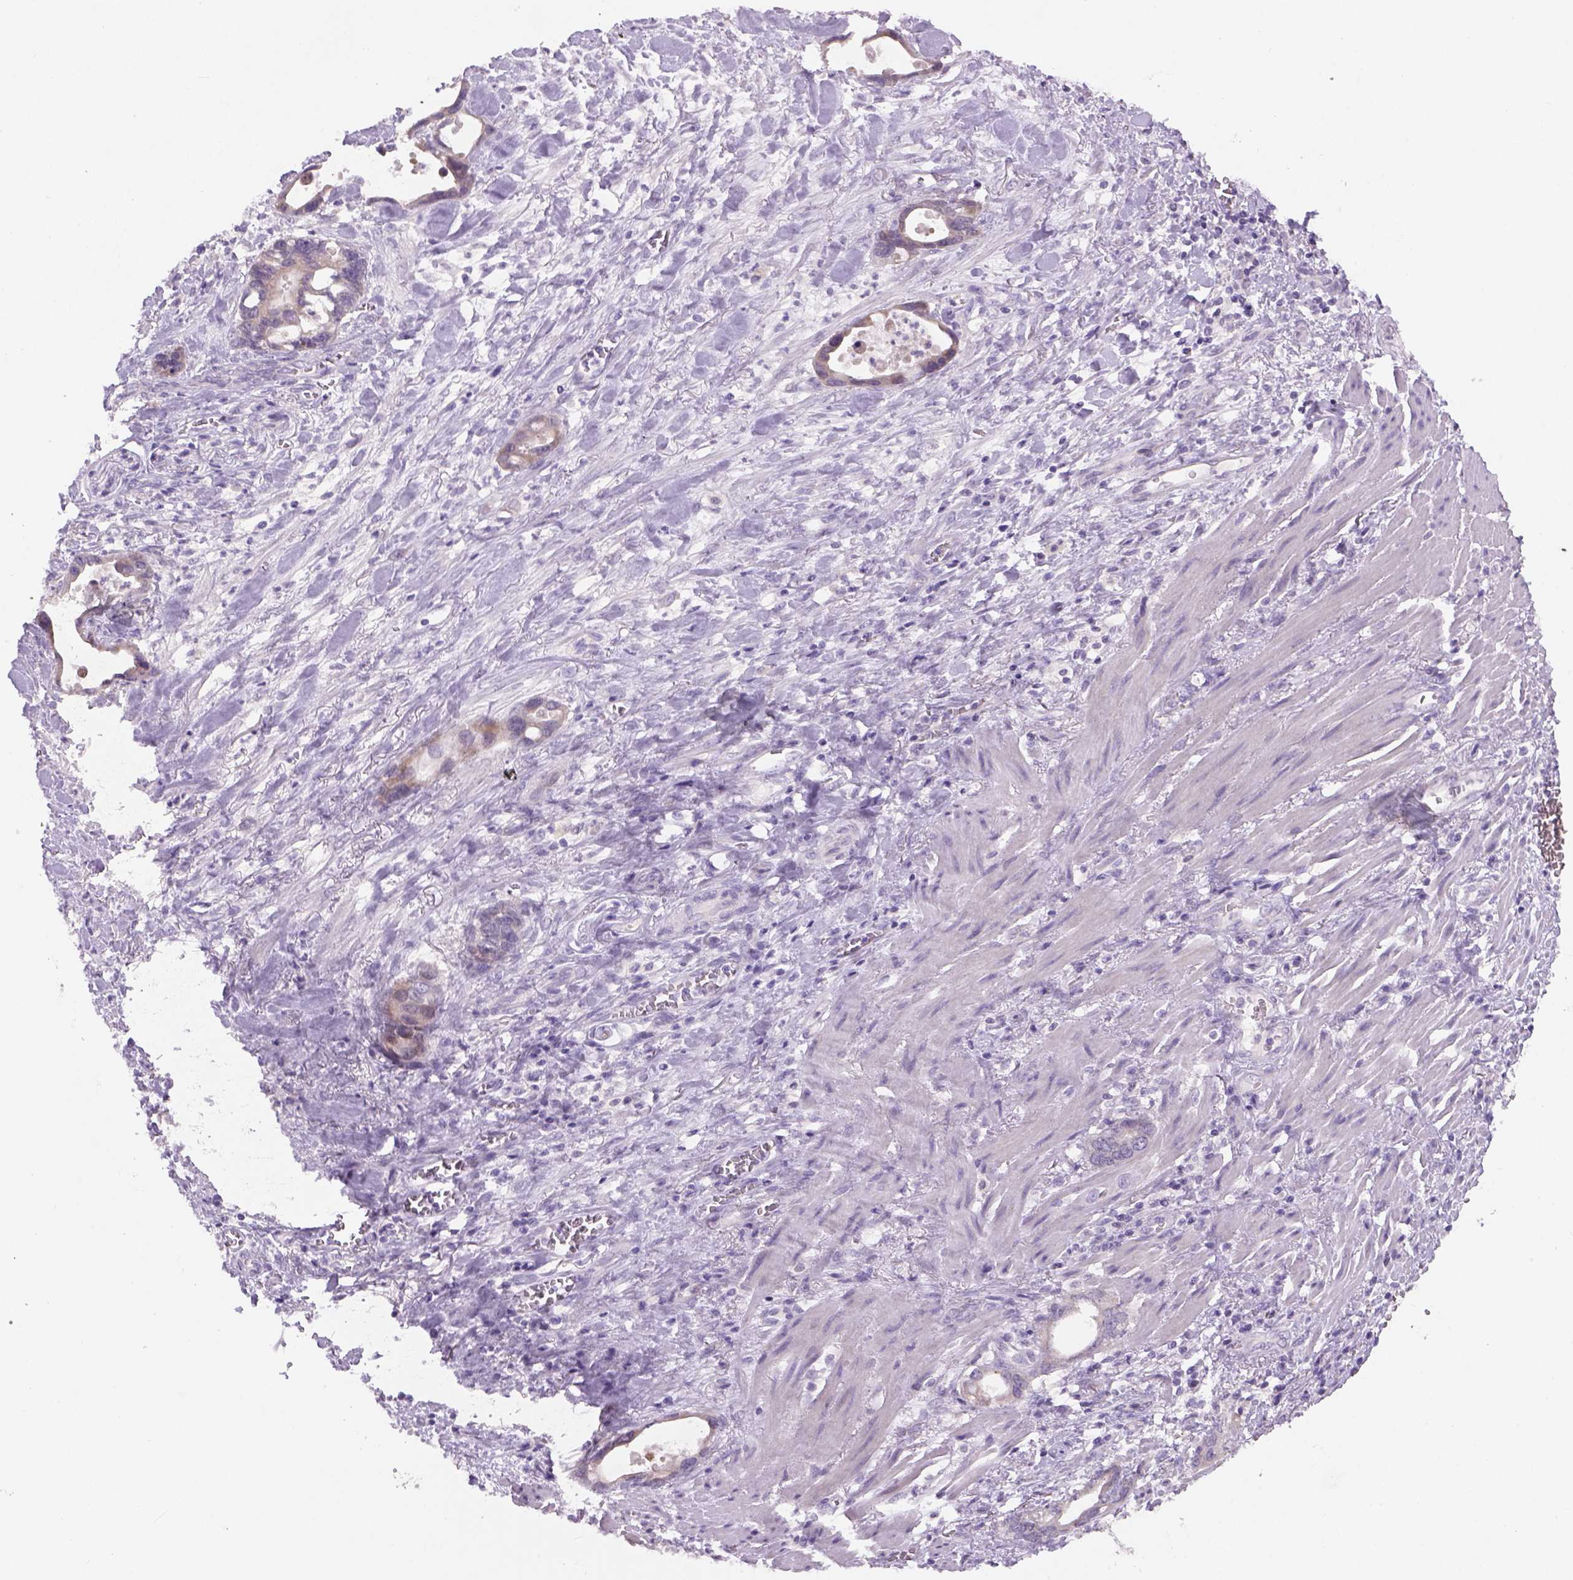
{"staining": {"intensity": "weak", "quantity": "<25%", "location": "cytoplasmic/membranous"}, "tissue": "stomach cancer", "cell_type": "Tumor cells", "image_type": "cancer", "snomed": [{"axis": "morphology", "description": "Normal tissue, NOS"}, {"axis": "morphology", "description": "Adenocarcinoma, NOS"}, {"axis": "topography", "description": "Esophagus"}, {"axis": "topography", "description": "Stomach, upper"}], "caption": "Immunohistochemistry photomicrograph of stomach cancer (adenocarcinoma) stained for a protein (brown), which reveals no positivity in tumor cells.", "gene": "ADGRV1", "patient": {"sex": "male", "age": 74}}